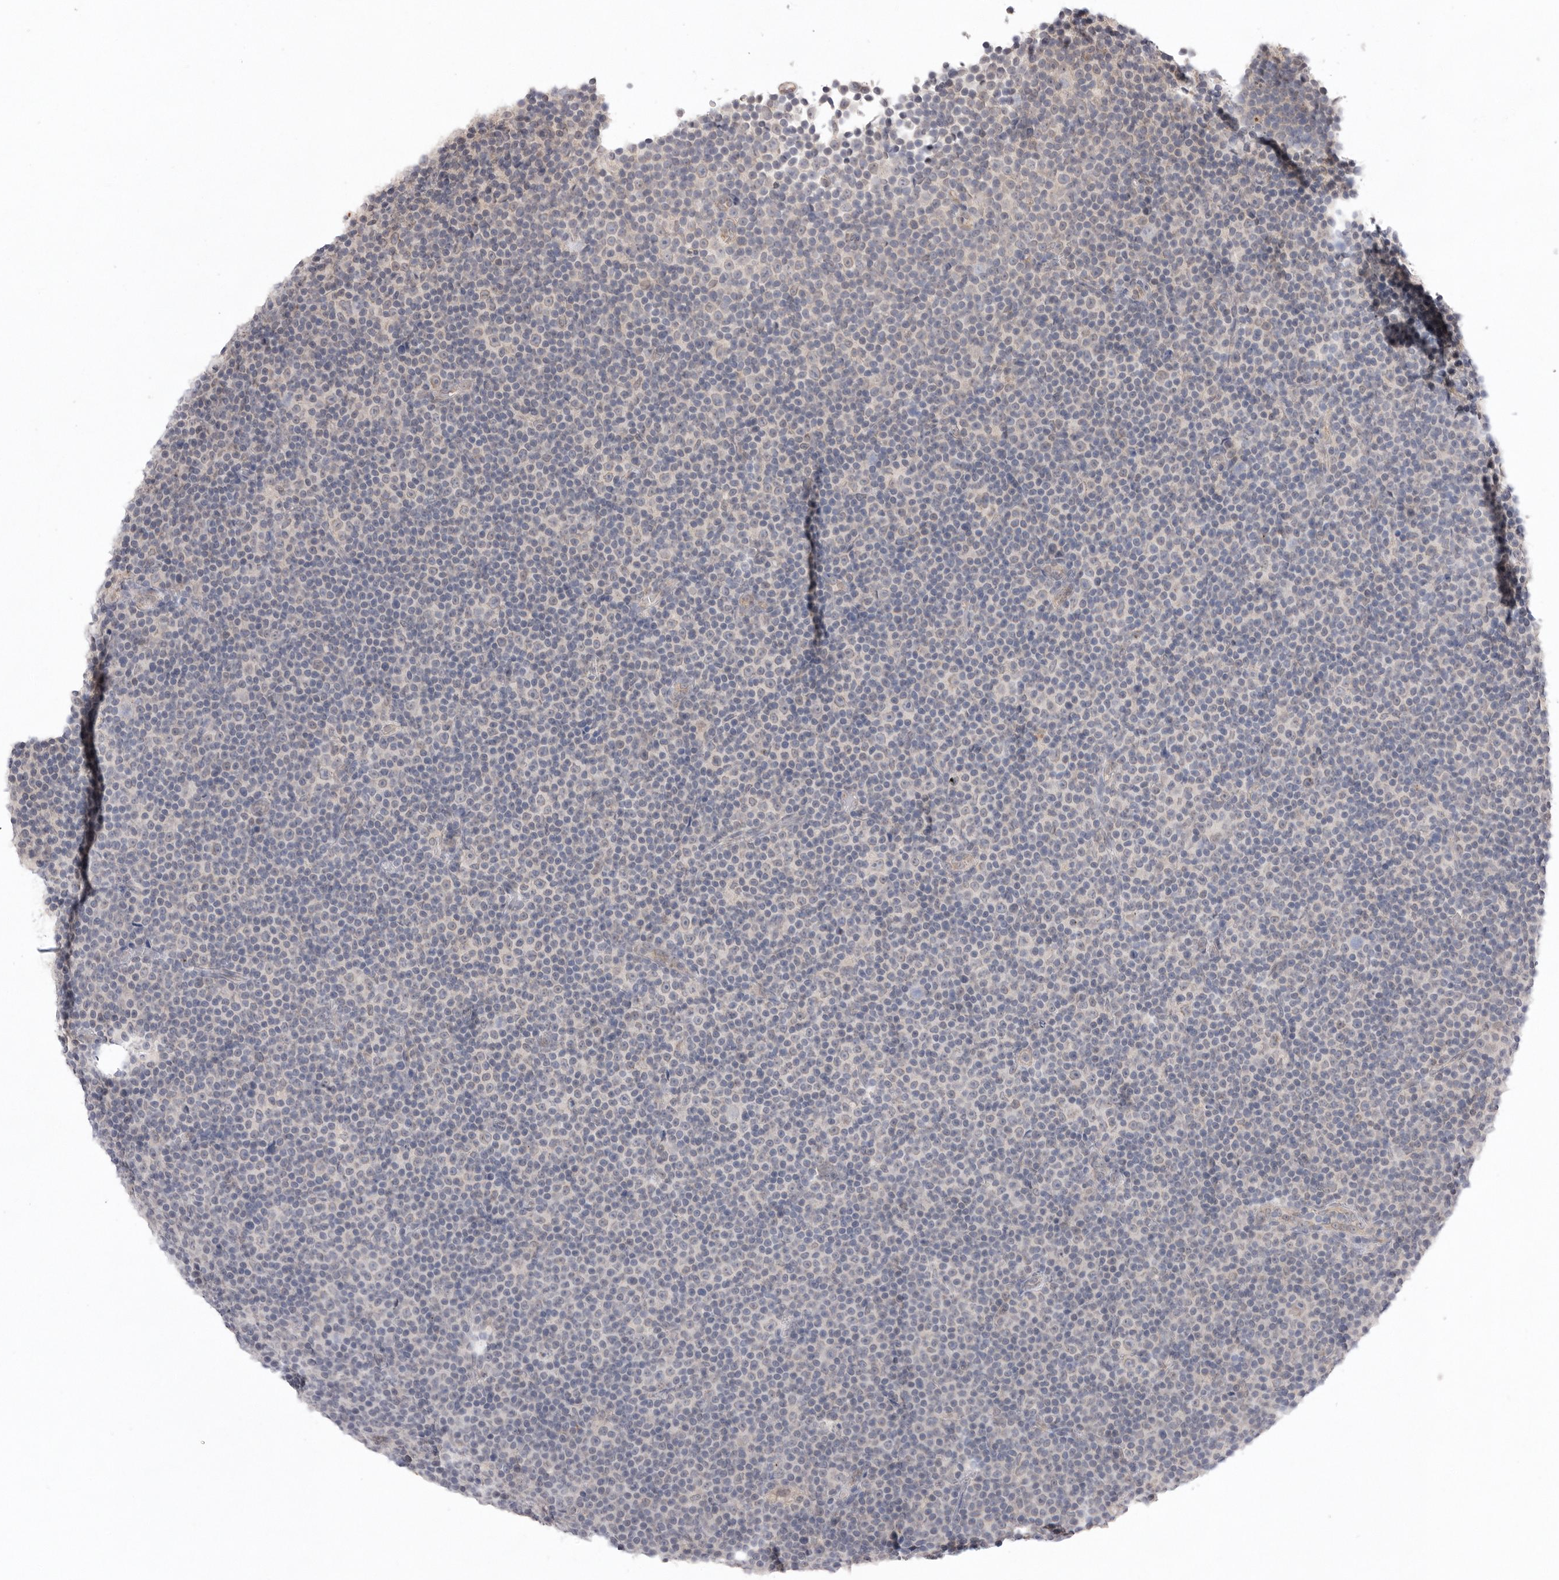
{"staining": {"intensity": "negative", "quantity": "none", "location": "none"}, "tissue": "lymphoma", "cell_type": "Tumor cells", "image_type": "cancer", "snomed": [{"axis": "morphology", "description": "Malignant lymphoma, non-Hodgkin's type, Low grade"}, {"axis": "topography", "description": "Lymph node"}], "caption": "This is an immunohistochemistry (IHC) micrograph of human malignant lymphoma, non-Hodgkin's type (low-grade). There is no expression in tumor cells.", "gene": "TLR3", "patient": {"sex": "female", "age": 67}}